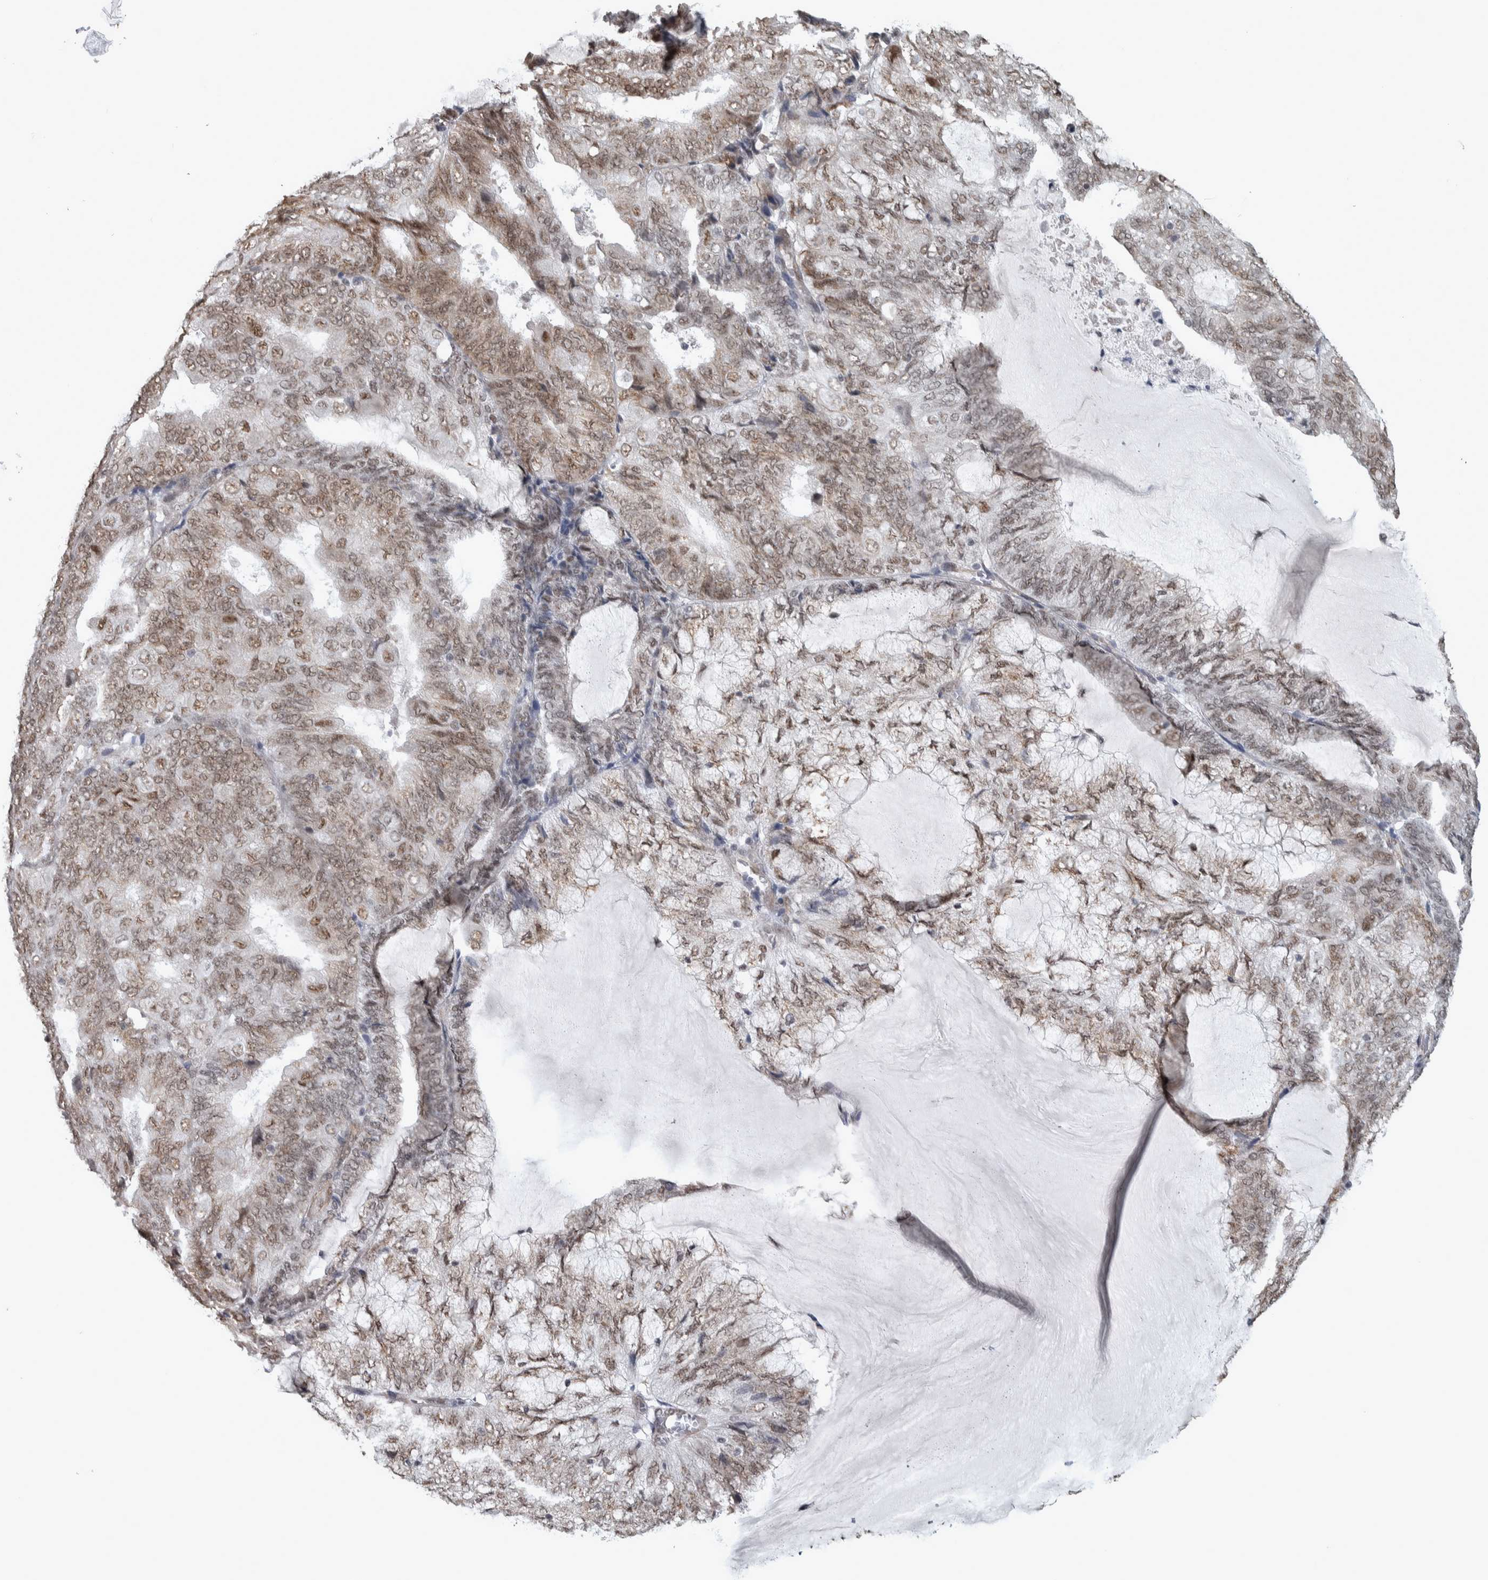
{"staining": {"intensity": "moderate", "quantity": ">75%", "location": "nuclear"}, "tissue": "endometrial cancer", "cell_type": "Tumor cells", "image_type": "cancer", "snomed": [{"axis": "morphology", "description": "Adenocarcinoma, NOS"}, {"axis": "topography", "description": "Endometrium"}], "caption": "The image exhibits a brown stain indicating the presence of a protein in the nuclear of tumor cells in endometrial cancer (adenocarcinoma). (brown staining indicates protein expression, while blue staining denotes nuclei).", "gene": "DDX42", "patient": {"sex": "female", "age": 81}}